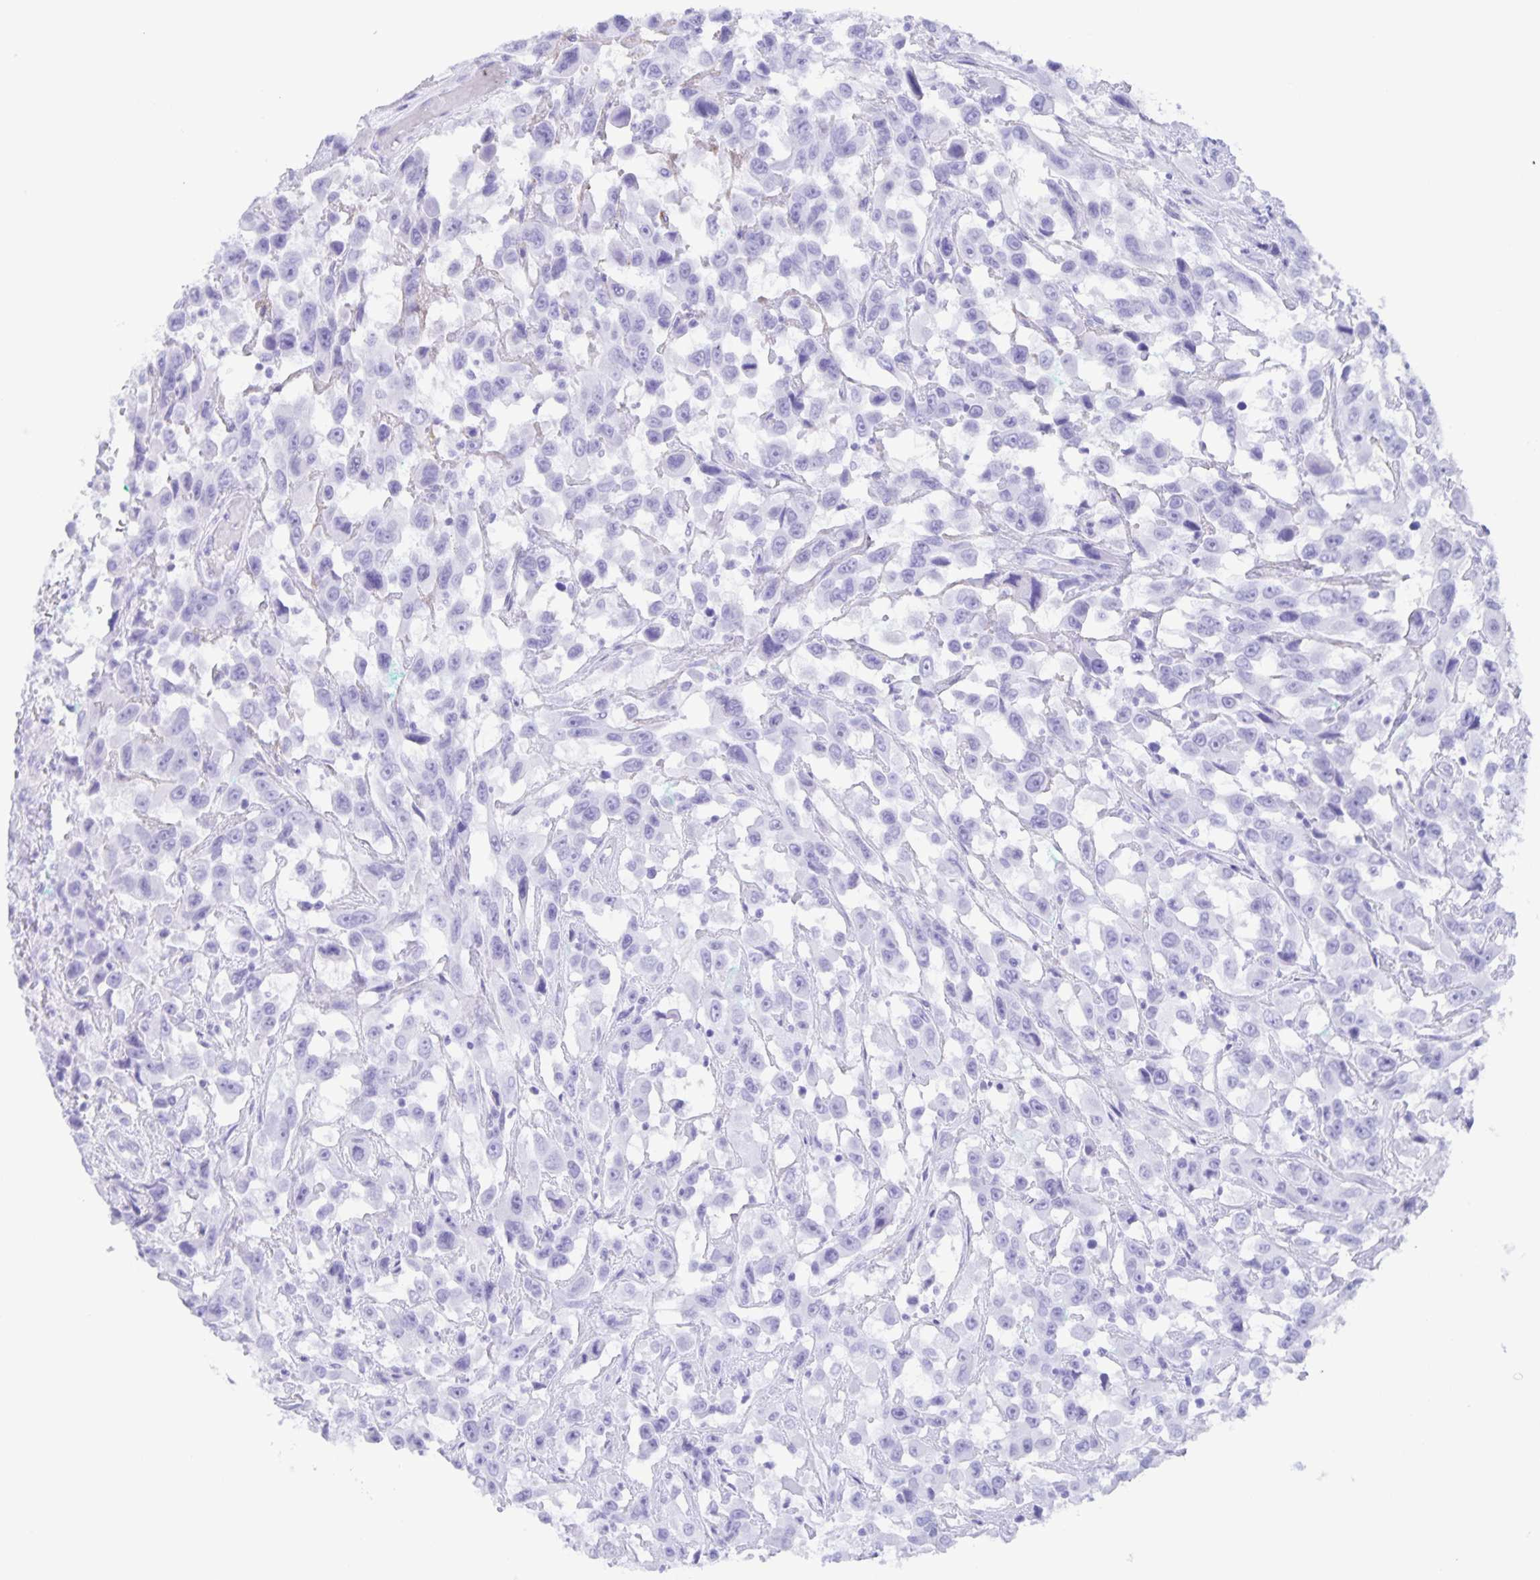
{"staining": {"intensity": "negative", "quantity": "none", "location": "none"}, "tissue": "urothelial cancer", "cell_type": "Tumor cells", "image_type": "cancer", "snomed": [{"axis": "morphology", "description": "Urothelial carcinoma, High grade"}, {"axis": "topography", "description": "Urinary bladder"}], "caption": "Urothelial cancer stained for a protein using immunohistochemistry (IHC) shows no expression tumor cells.", "gene": "AQP4", "patient": {"sex": "male", "age": 53}}